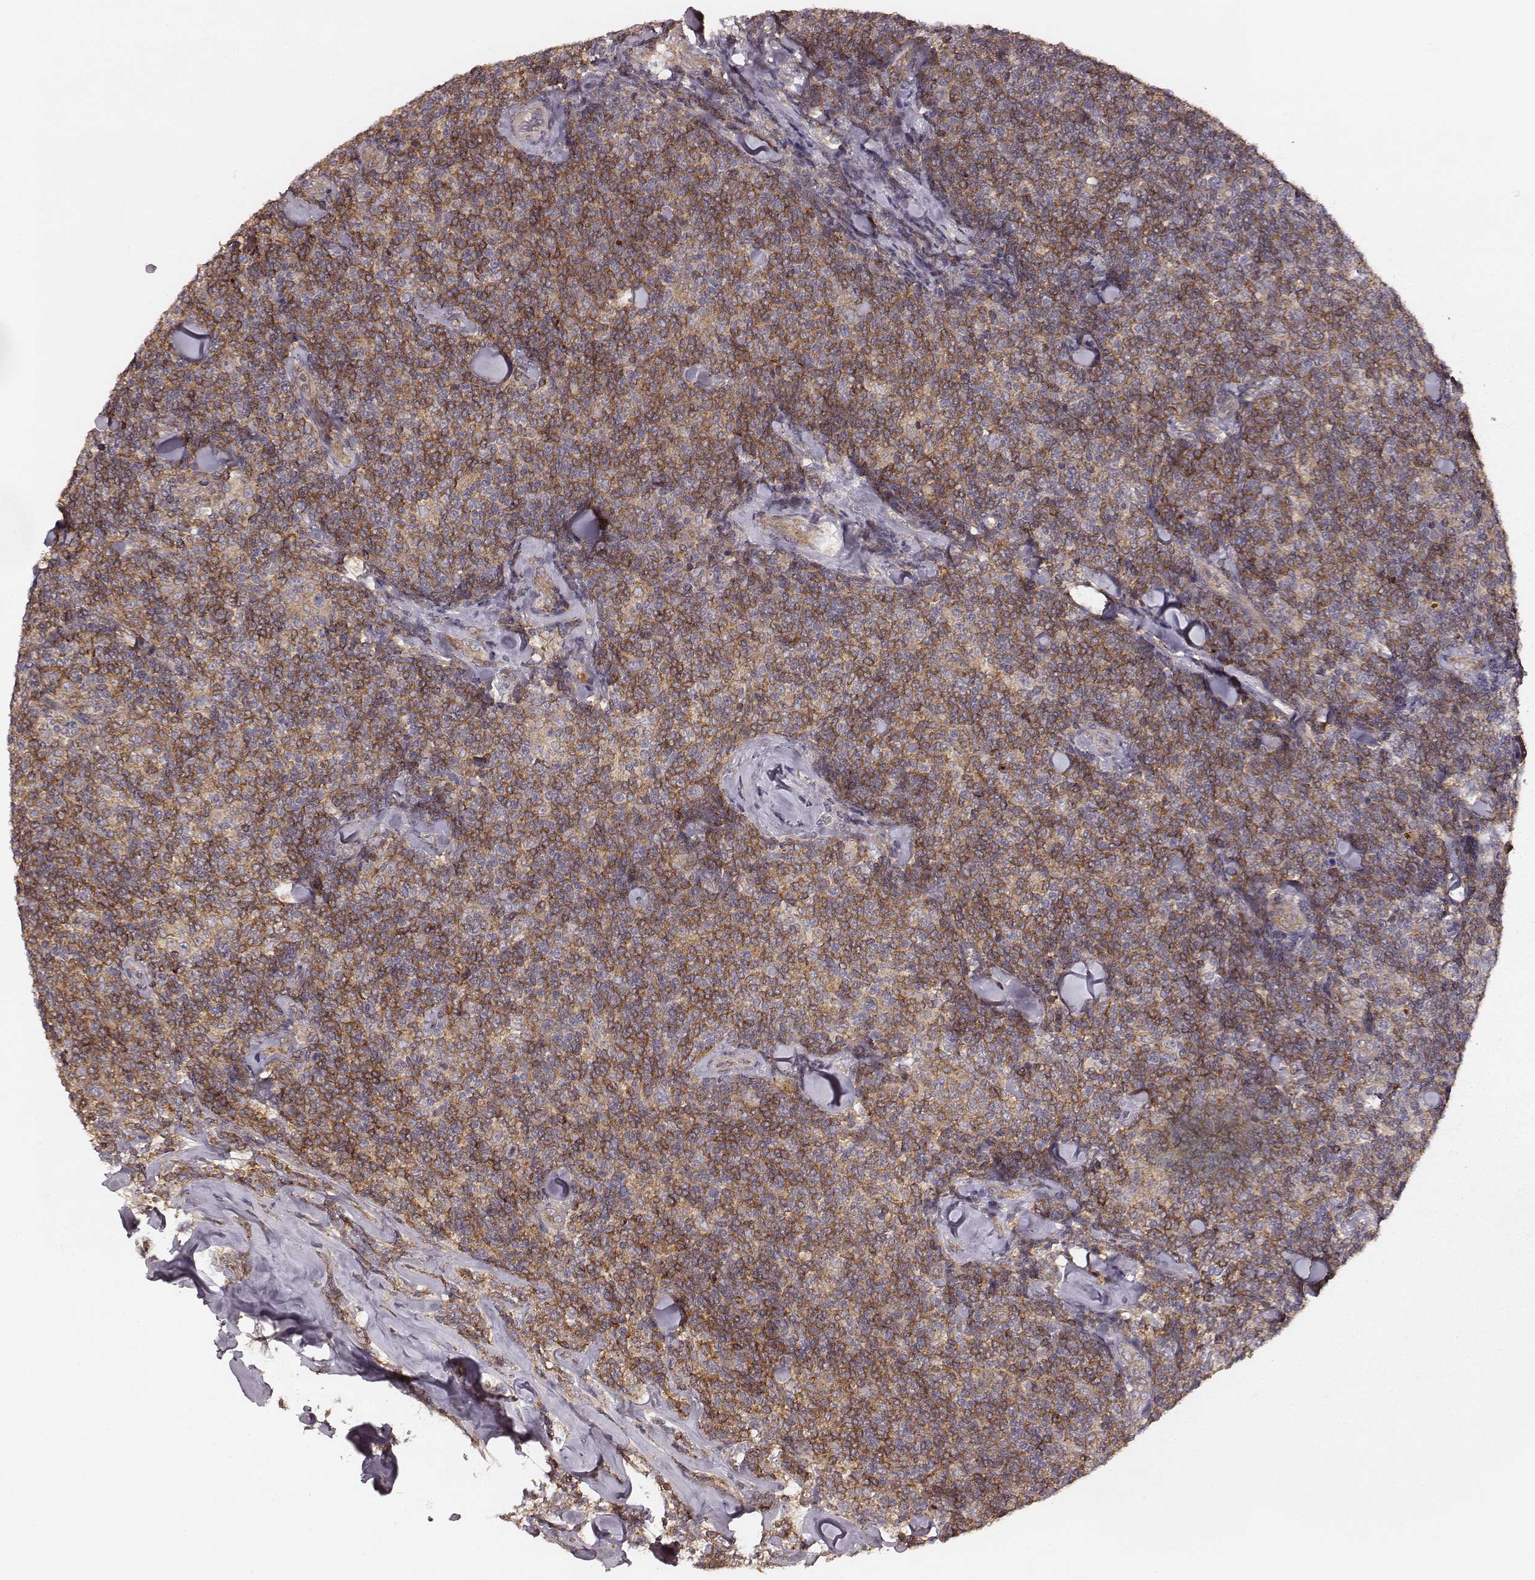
{"staining": {"intensity": "moderate", "quantity": ">75%", "location": "cytoplasmic/membranous"}, "tissue": "lymphoma", "cell_type": "Tumor cells", "image_type": "cancer", "snomed": [{"axis": "morphology", "description": "Malignant lymphoma, non-Hodgkin's type, Low grade"}, {"axis": "topography", "description": "Lymph node"}], "caption": "IHC image of neoplastic tissue: human low-grade malignant lymphoma, non-Hodgkin's type stained using immunohistochemistry displays medium levels of moderate protein expression localized specifically in the cytoplasmic/membranous of tumor cells, appearing as a cytoplasmic/membranous brown color.", "gene": "VPS26A", "patient": {"sex": "female", "age": 56}}